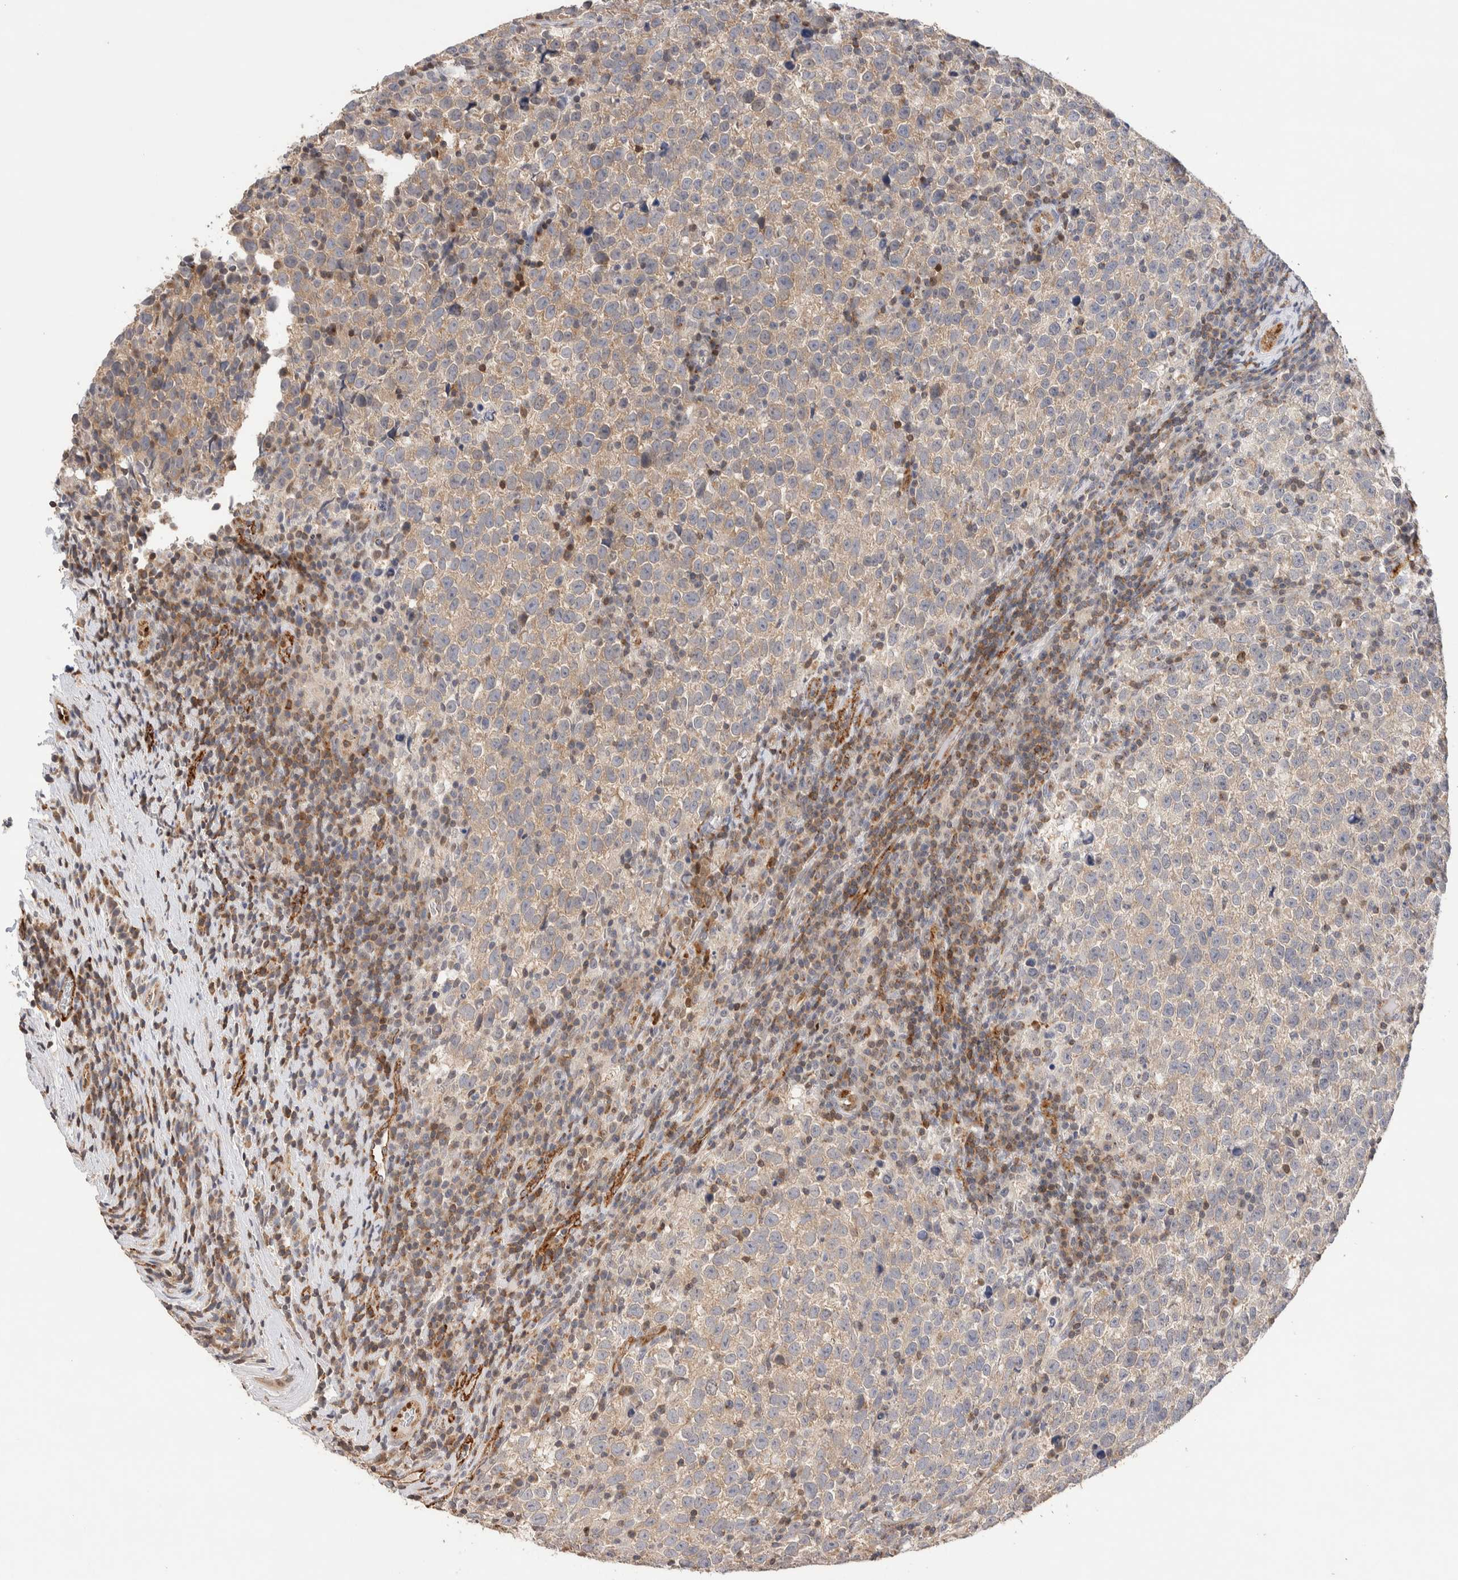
{"staining": {"intensity": "weak", "quantity": ">75%", "location": "cytoplasmic/membranous"}, "tissue": "testis cancer", "cell_type": "Tumor cells", "image_type": "cancer", "snomed": [{"axis": "morphology", "description": "Normal tissue, NOS"}, {"axis": "morphology", "description": "Seminoma, NOS"}, {"axis": "topography", "description": "Testis"}], "caption": "Immunohistochemistry of human testis cancer (seminoma) displays low levels of weak cytoplasmic/membranous positivity in about >75% of tumor cells. The protein of interest is stained brown, and the nuclei are stained in blue (DAB IHC with brightfield microscopy, high magnification).", "gene": "NSMAF", "patient": {"sex": "male", "age": 43}}